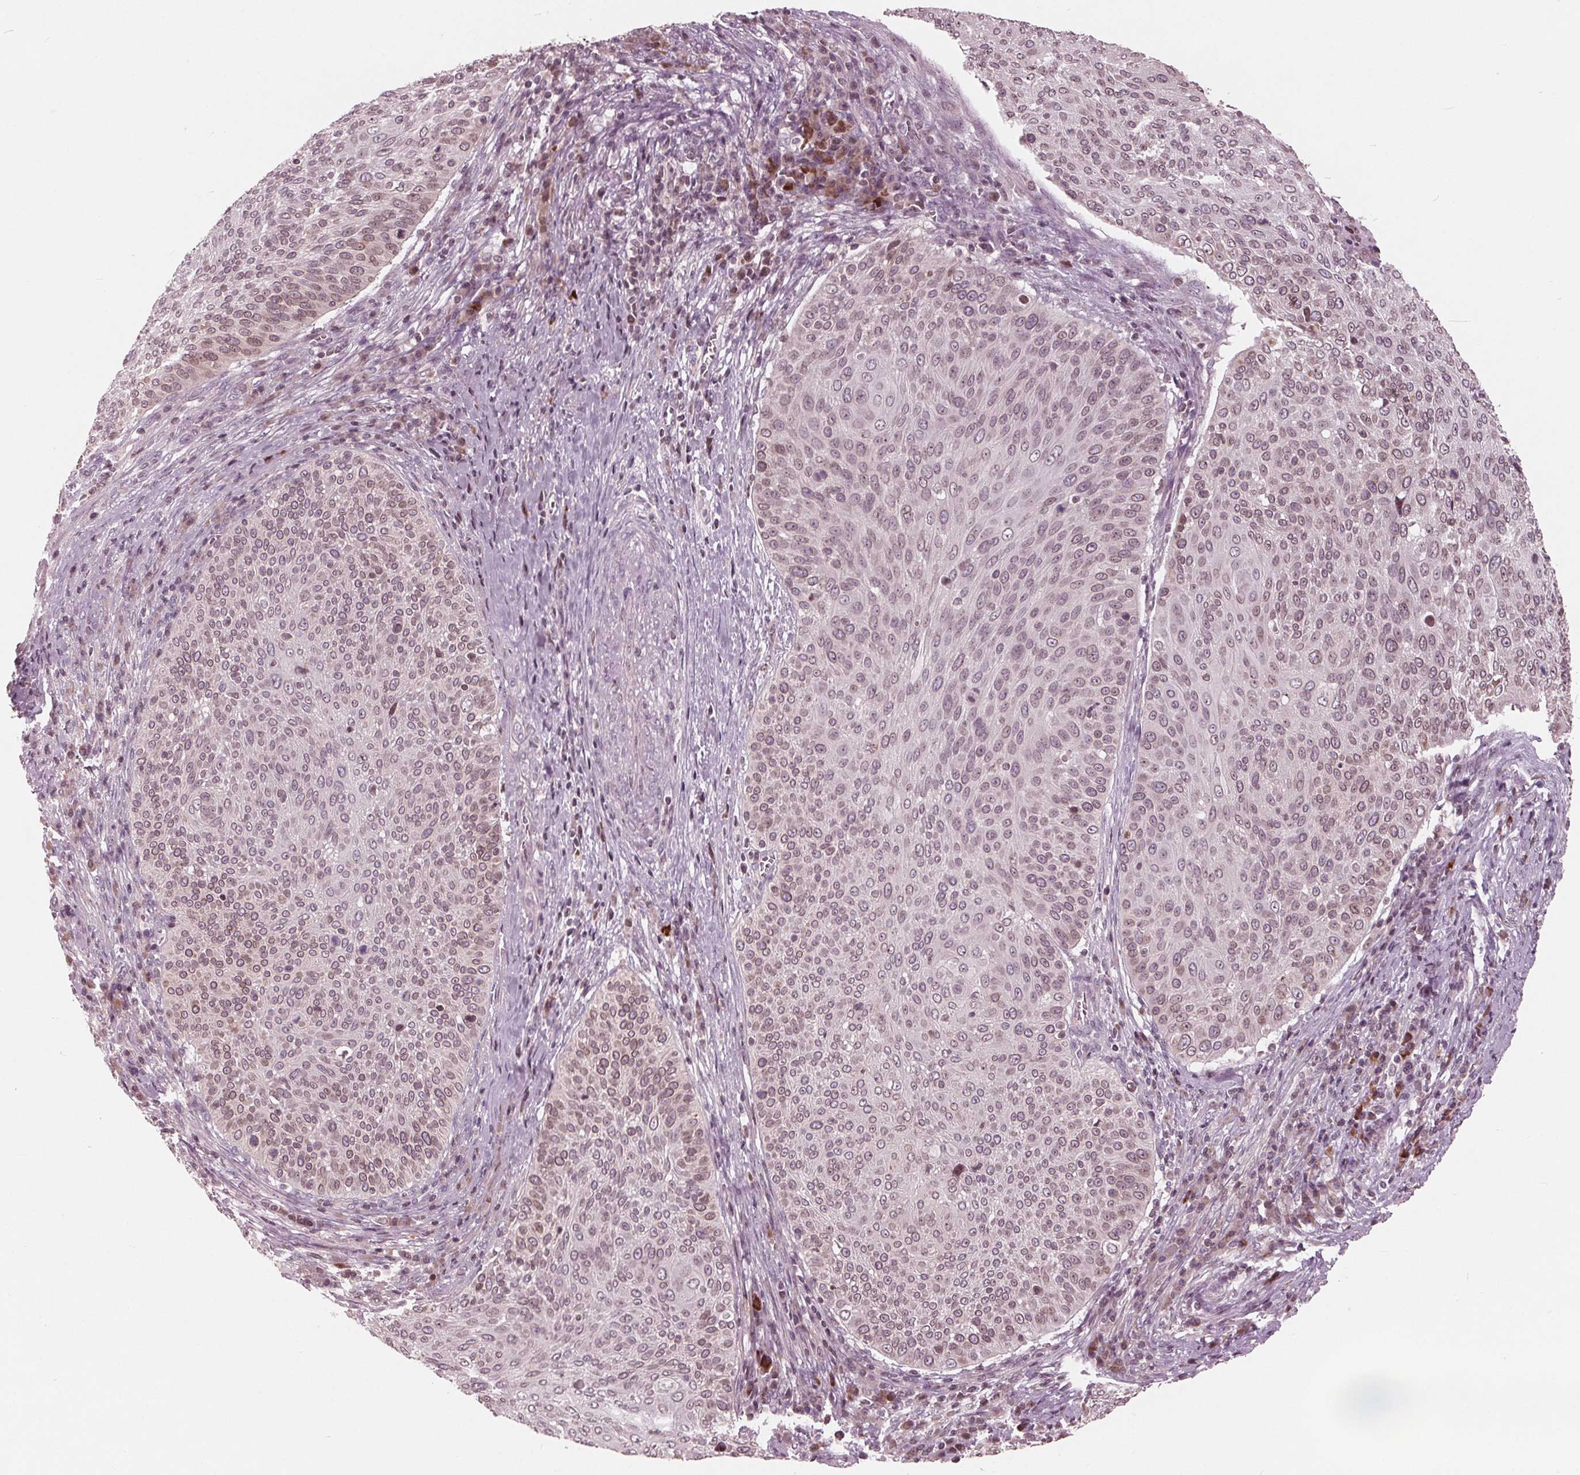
{"staining": {"intensity": "weak", "quantity": ">75%", "location": "cytoplasmic/membranous,nuclear"}, "tissue": "cervical cancer", "cell_type": "Tumor cells", "image_type": "cancer", "snomed": [{"axis": "morphology", "description": "Squamous cell carcinoma, NOS"}, {"axis": "topography", "description": "Cervix"}], "caption": "Immunohistochemistry micrograph of human cervical cancer (squamous cell carcinoma) stained for a protein (brown), which reveals low levels of weak cytoplasmic/membranous and nuclear staining in about >75% of tumor cells.", "gene": "NUP210", "patient": {"sex": "female", "age": 31}}